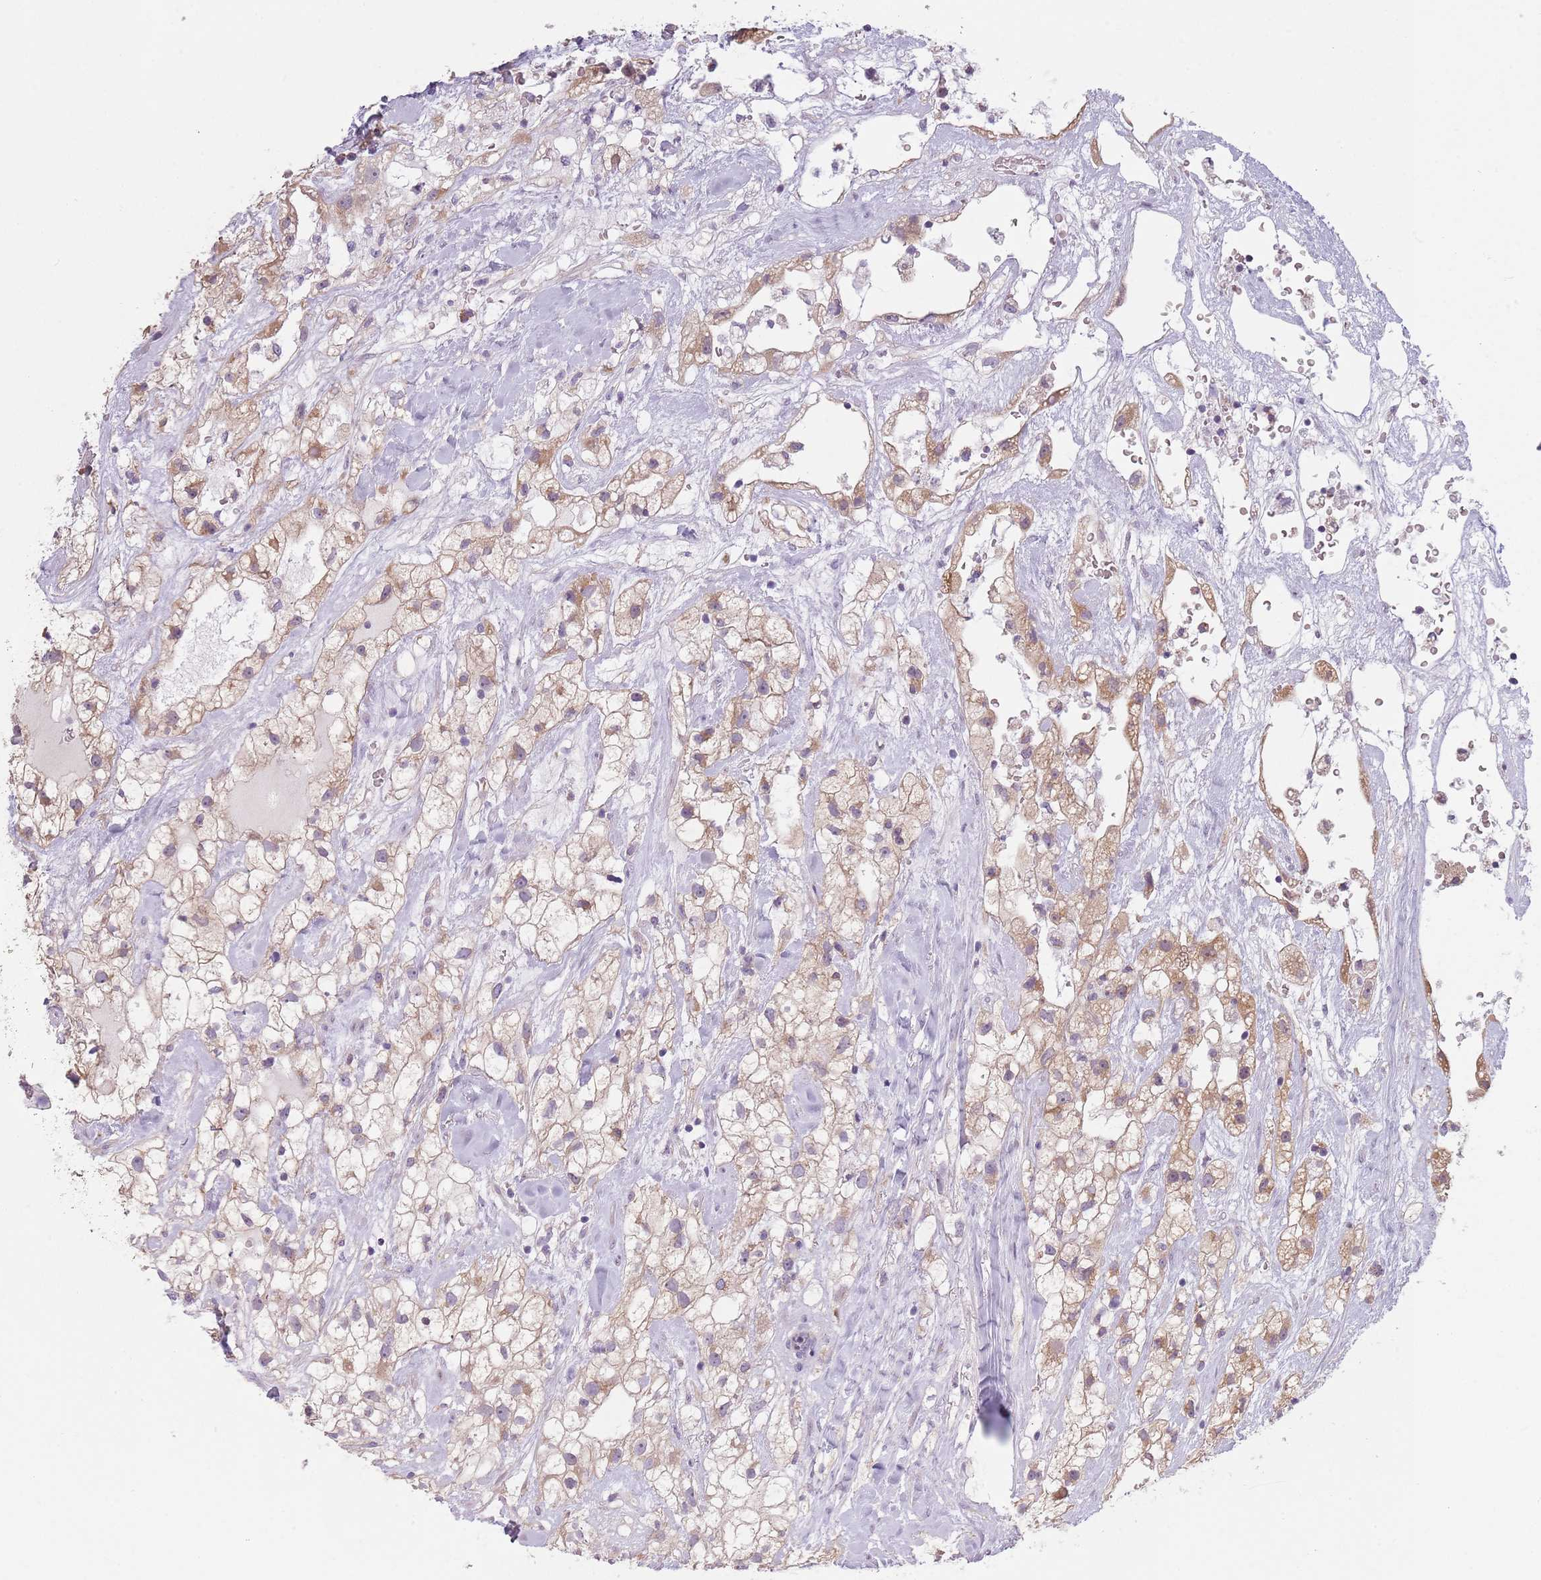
{"staining": {"intensity": "moderate", "quantity": "25%-75%", "location": "cytoplasmic/membranous"}, "tissue": "renal cancer", "cell_type": "Tumor cells", "image_type": "cancer", "snomed": [{"axis": "morphology", "description": "Adenocarcinoma, NOS"}, {"axis": "topography", "description": "Kidney"}], "caption": "Renal adenocarcinoma stained with DAB IHC reveals medium levels of moderate cytoplasmic/membranous positivity in about 25%-75% of tumor cells. Ihc stains the protein in brown and the nuclei are stained blue.", "gene": "COQ5", "patient": {"sex": "male", "age": 59}}